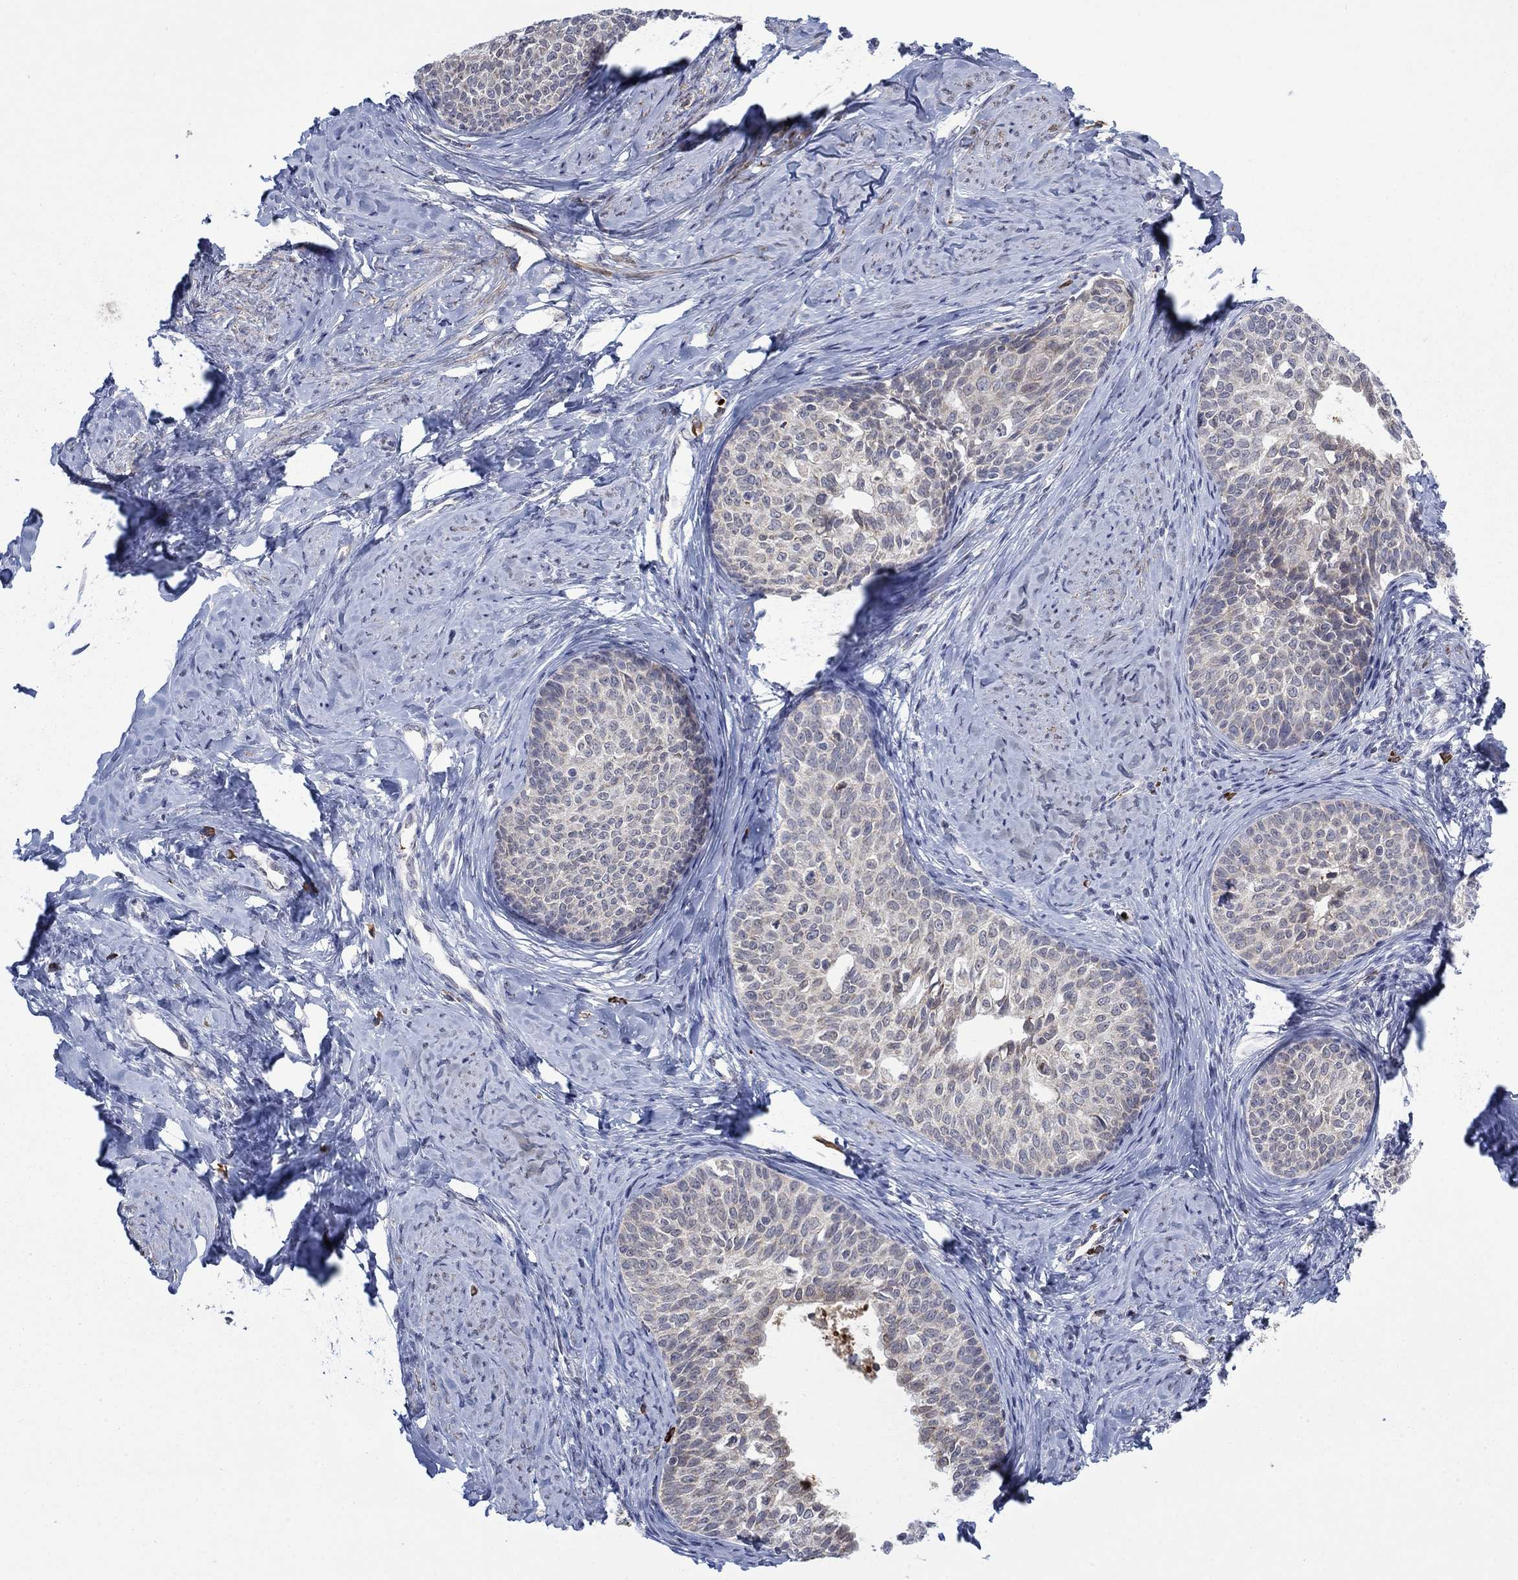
{"staining": {"intensity": "negative", "quantity": "none", "location": "none"}, "tissue": "cervical cancer", "cell_type": "Tumor cells", "image_type": "cancer", "snomed": [{"axis": "morphology", "description": "Squamous cell carcinoma, NOS"}, {"axis": "topography", "description": "Cervix"}], "caption": "A high-resolution image shows IHC staining of cervical squamous cell carcinoma, which reveals no significant positivity in tumor cells.", "gene": "MTRFR", "patient": {"sex": "female", "age": 51}}